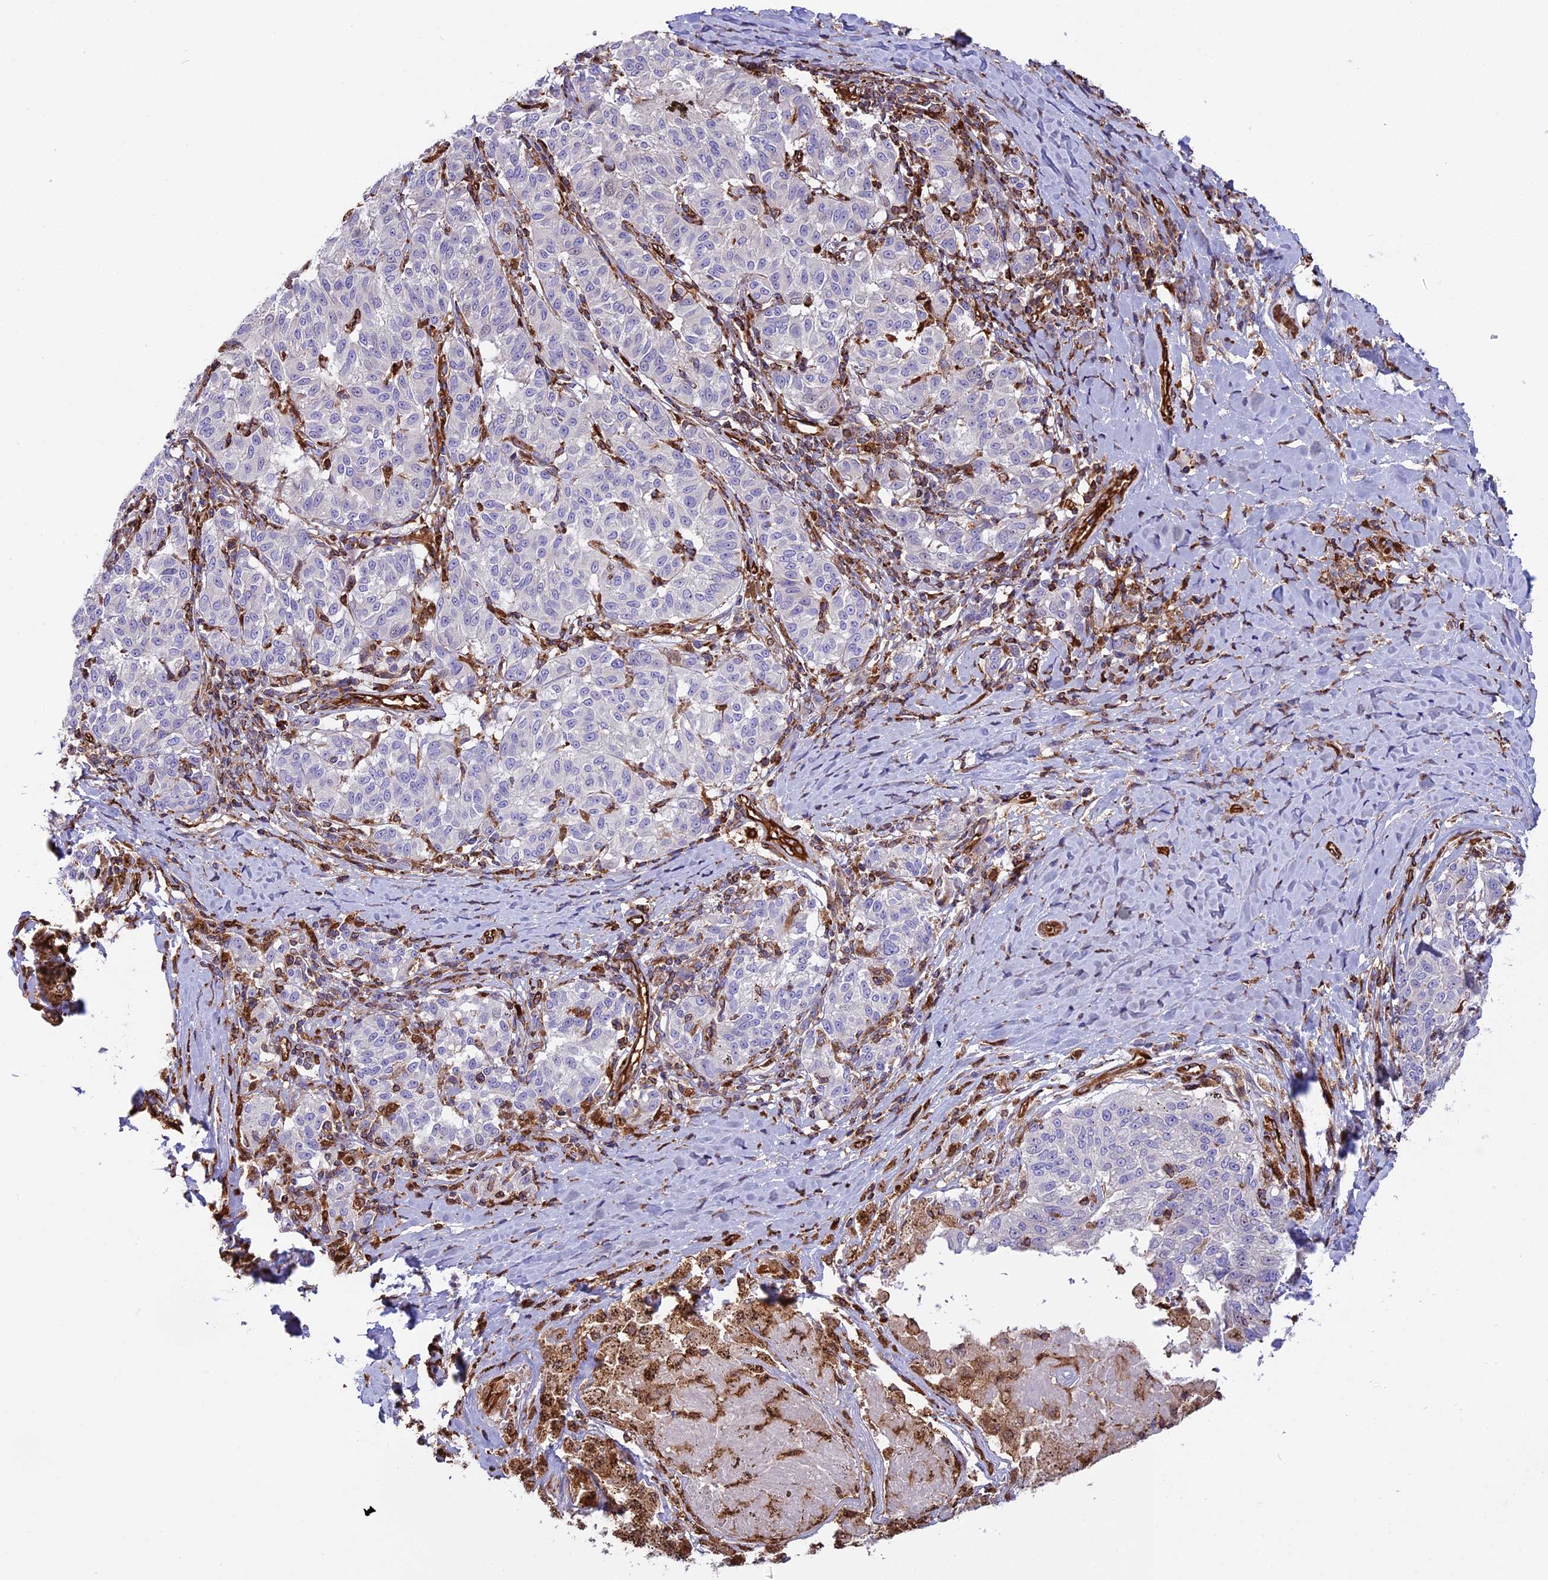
{"staining": {"intensity": "negative", "quantity": "none", "location": "none"}, "tissue": "melanoma", "cell_type": "Tumor cells", "image_type": "cancer", "snomed": [{"axis": "morphology", "description": "Malignant melanoma, NOS"}, {"axis": "topography", "description": "Skin"}], "caption": "An image of human malignant melanoma is negative for staining in tumor cells.", "gene": "CD99L2", "patient": {"sex": "female", "age": 72}}